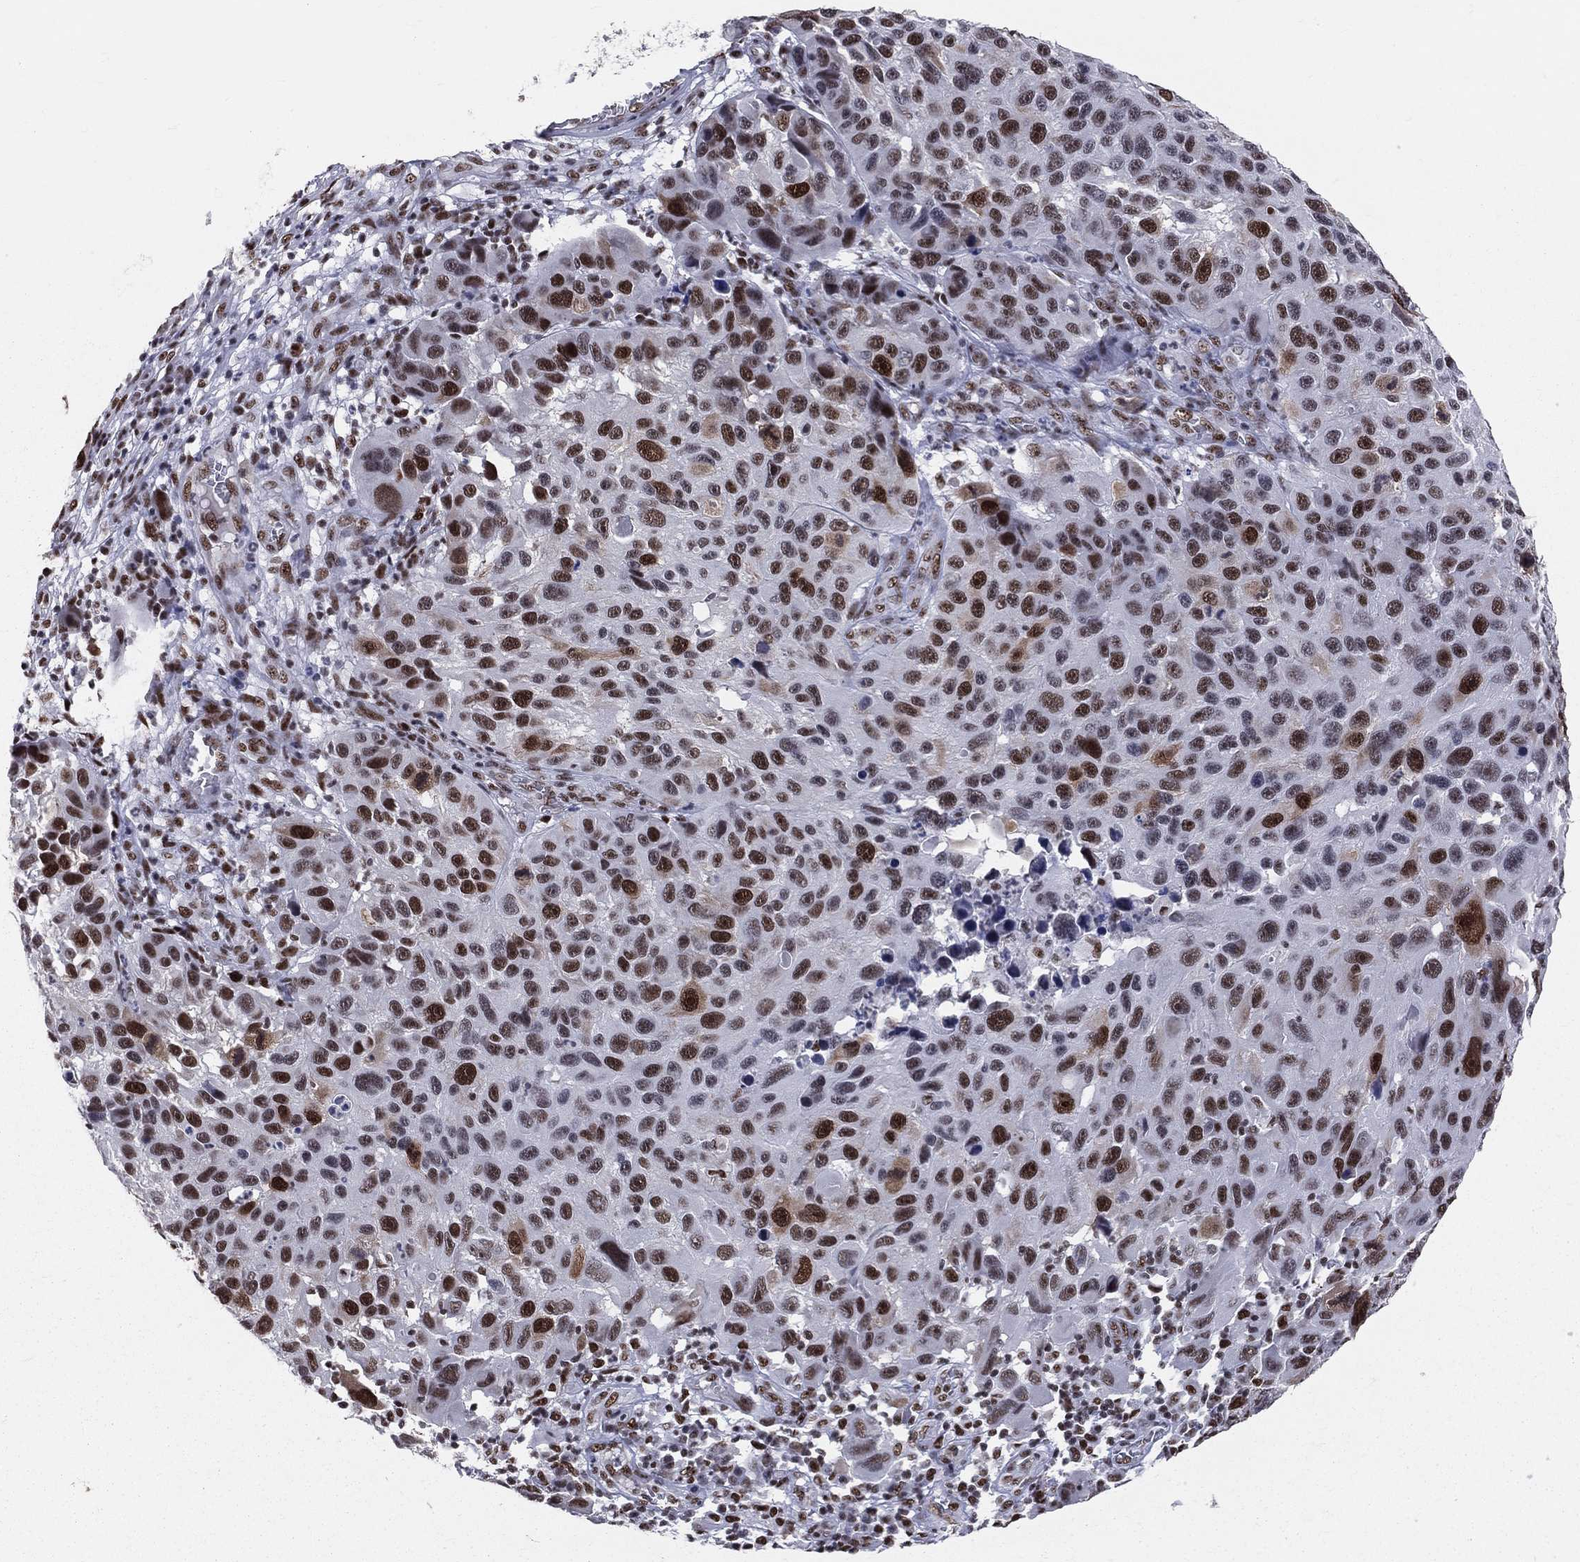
{"staining": {"intensity": "strong", "quantity": "25%-75%", "location": "nuclear"}, "tissue": "melanoma", "cell_type": "Tumor cells", "image_type": "cancer", "snomed": [{"axis": "morphology", "description": "Malignant melanoma, NOS"}, {"axis": "topography", "description": "Skin"}], "caption": "Brown immunohistochemical staining in melanoma exhibits strong nuclear positivity in about 25%-75% of tumor cells.", "gene": "CDK7", "patient": {"sex": "male", "age": 53}}